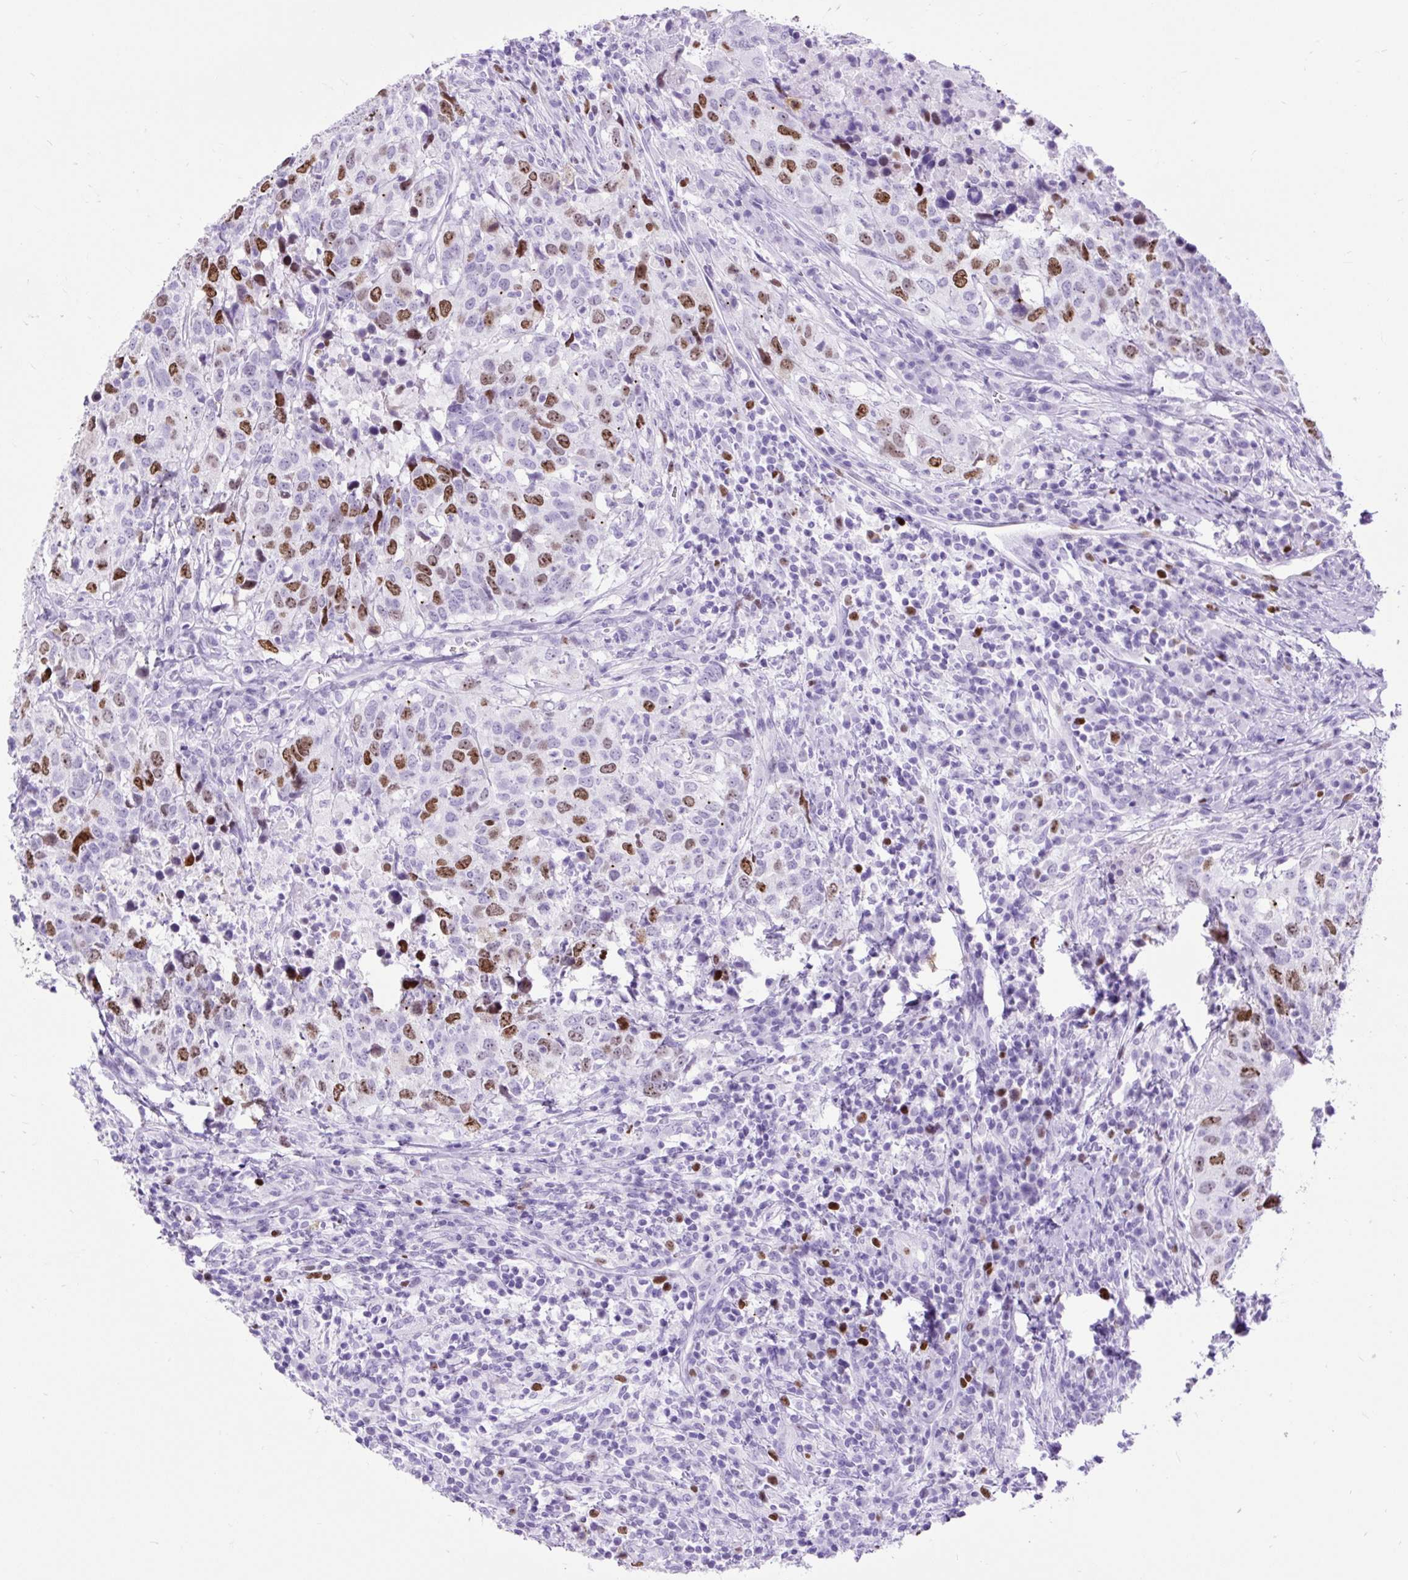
{"staining": {"intensity": "strong", "quantity": "25%-75%", "location": "nuclear"}, "tissue": "head and neck cancer", "cell_type": "Tumor cells", "image_type": "cancer", "snomed": [{"axis": "morphology", "description": "Normal tissue, NOS"}, {"axis": "morphology", "description": "Squamous cell carcinoma, NOS"}, {"axis": "topography", "description": "Skeletal muscle"}, {"axis": "topography", "description": "Vascular tissue"}, {"axis": "topography", "description": "Peripheral nerve tissue"}, {"axis": "topography", "description": "Head-Neck"}], "caption": "Head and neck squamous cell carcinoma stained for a protein (brown) displays strong nuclear positive staining in approximately 25%-75% of tumor cells.", "gene": "RACGAP1", "patient": {"sex": "male", "age": 66}}